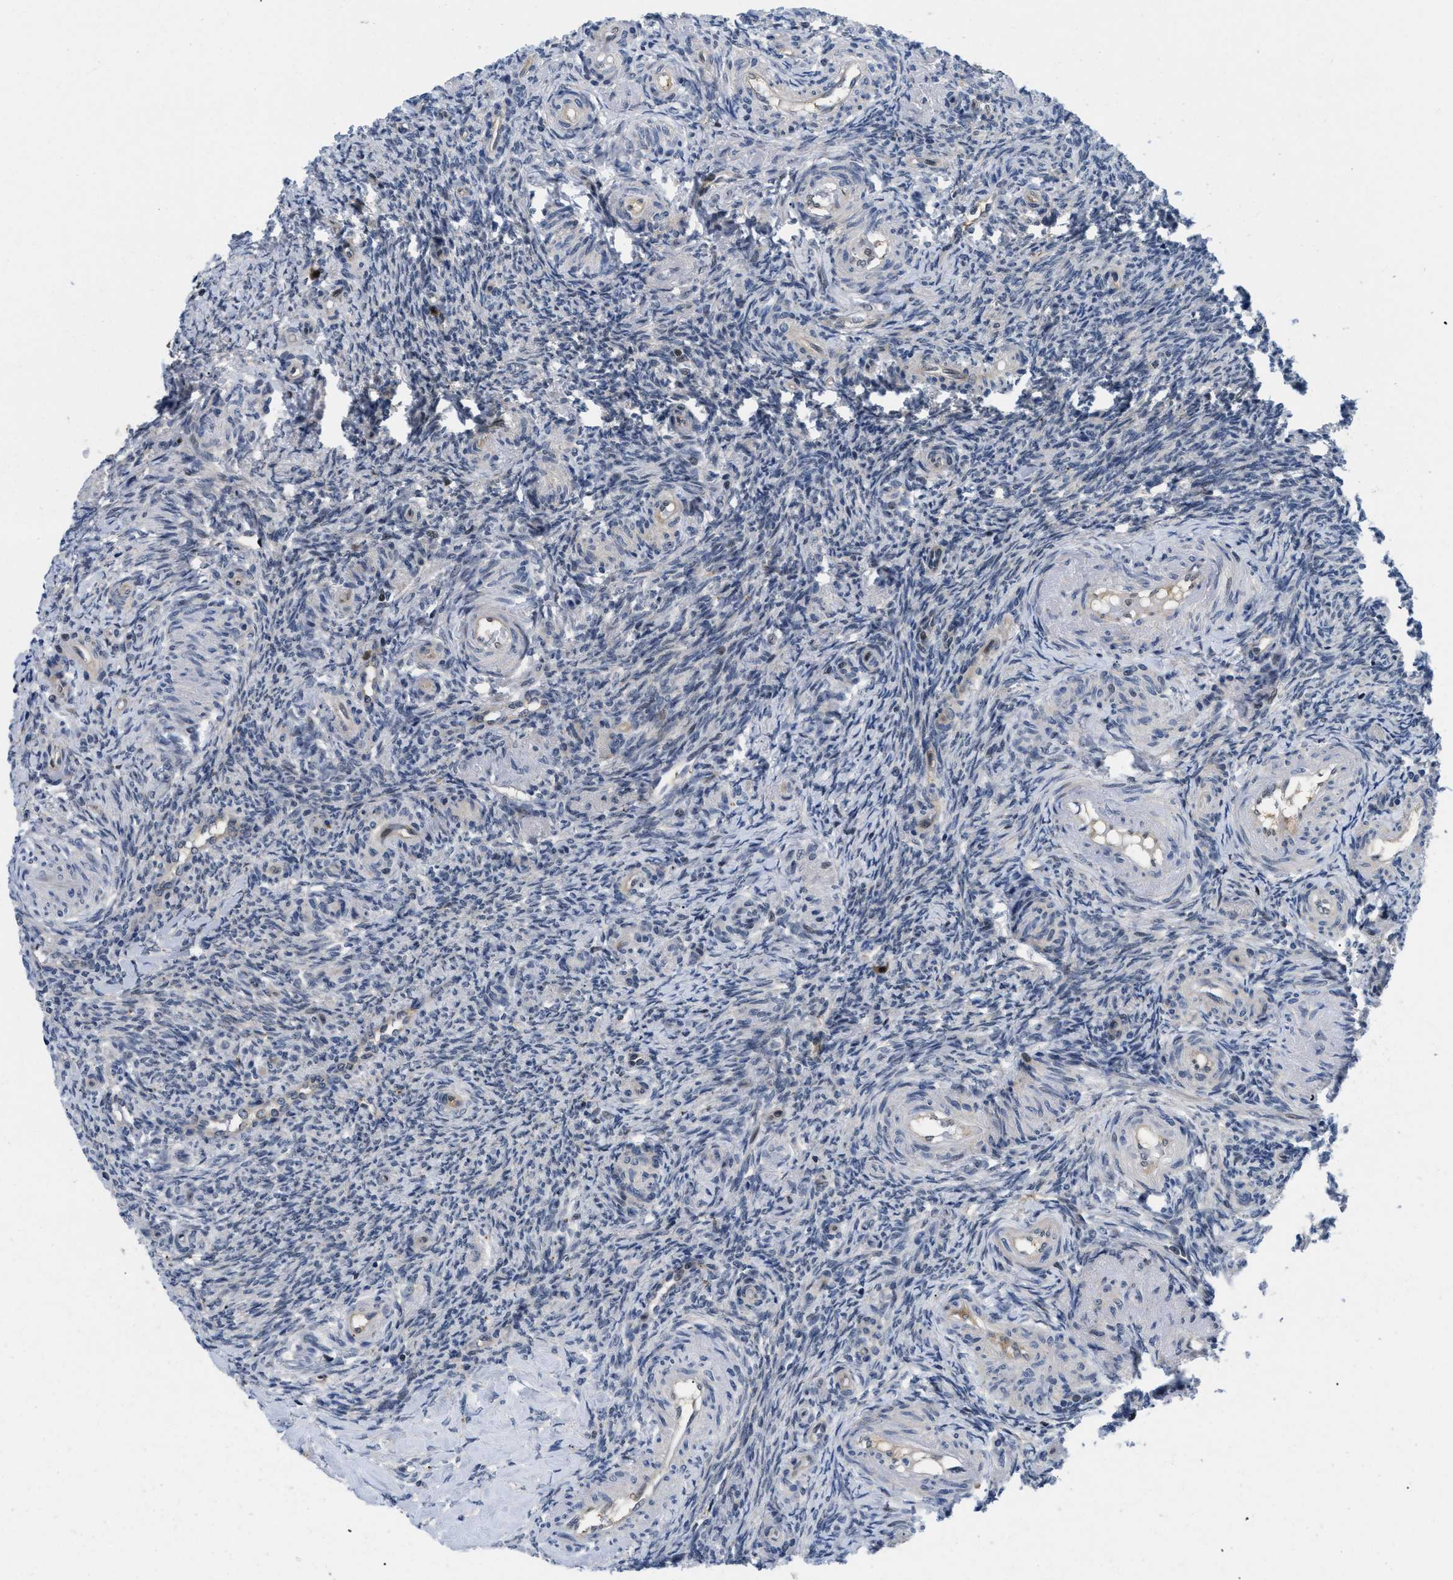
{"staining": {"intensity": "weak", "quantity": "<25%", "location": "nuclear"}, "tissue": "ovary", "cell_type": "Ovarian stroma cells", "image_type": "normal", "snomed": [{"axis": "morphology", "description": "Normal tissue, NOS"}, {"axis": "topography", "description": "Ovary"}], "caption": "A photomicrograph of ovary stained for a protein displays no brown staining in ovarian stroma cells. (Brightfield microscopy of DAB (3,3'-diaminobenzidine) immunohistochemistry at high magnification).", "gene": "SLC29A2", "patient": {"sex": "female", "age": 41}}